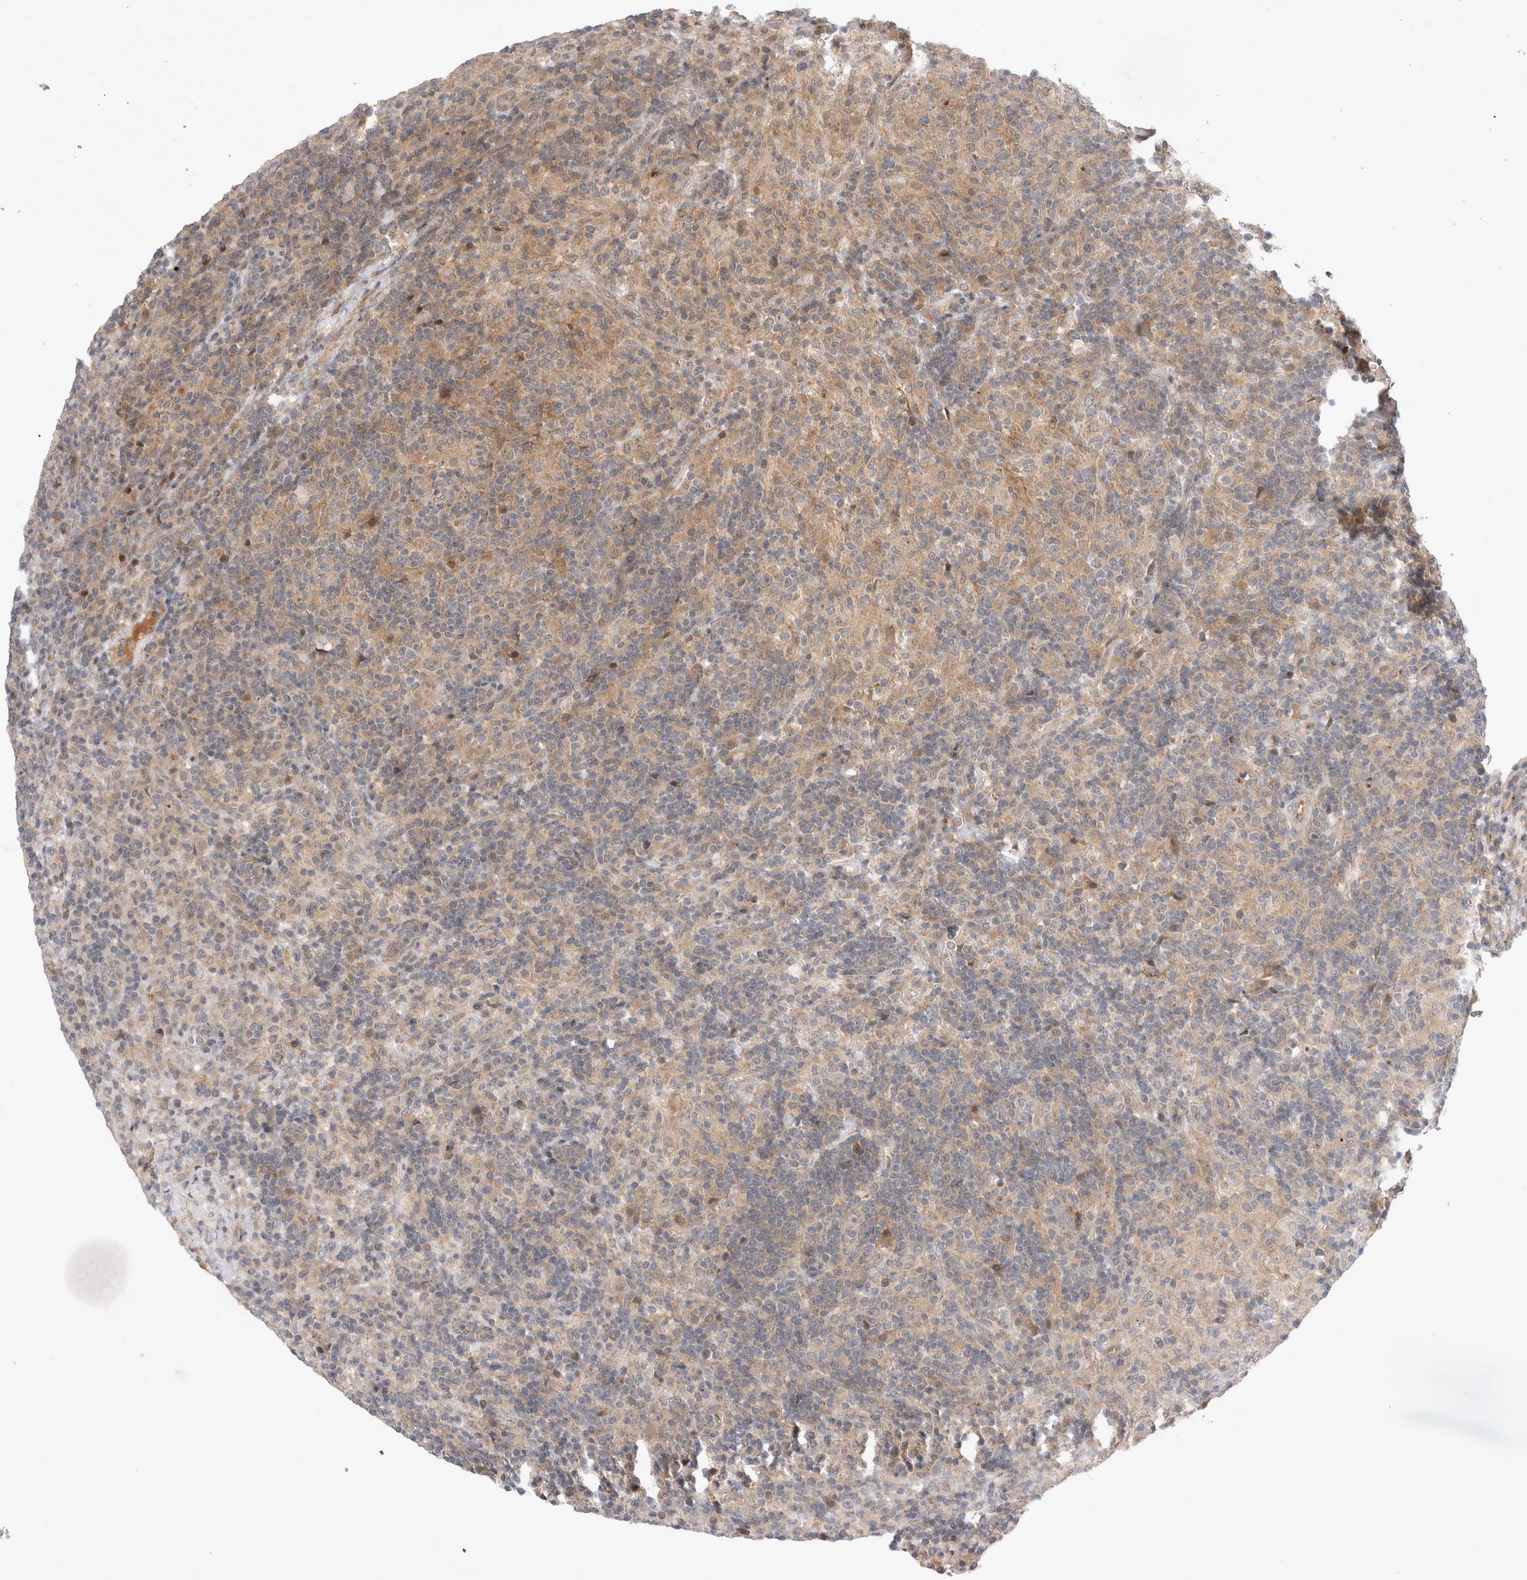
{"staining": {"intensity": "weak", "quantity": ">75%", "location": "cytoplasmic/membranous"}, "tissue": "lymphoma", "cell_type": "Tumor cells", "image_type": "cancer", "snomed": [{"axis": "morphology", "description": "Hodgkin's disease, NOS"}, {"axis": "topography", "description": "Lymph node"}], "caption": "Lymphoma stained with DAB (3,3'-diaminobenzidine) immunohistochemistry (IHC) displays low levels of weak cytoplasmic/membranous staining in about >75% of tumor cells.", "gene": "PLEKHM1", "patient": {"sex": "male", "age": 70}}